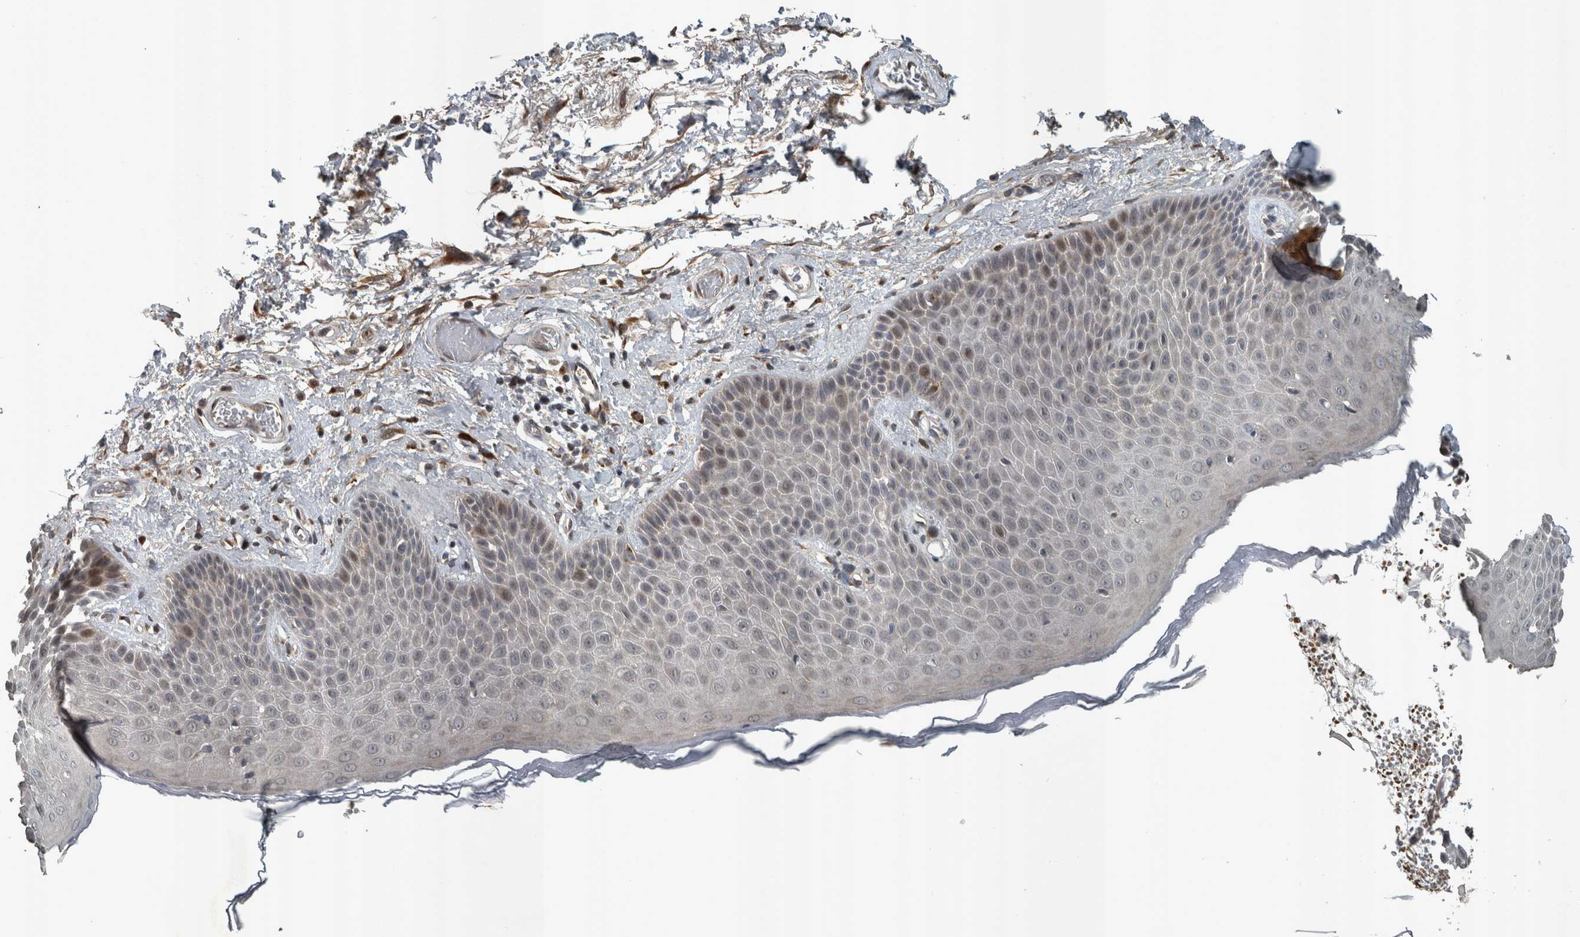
{"staining": {"intensity": "weak", "quantity": "<25%", "location": "cytoplasmic/membranous,nuclear"}, "tissue": "skin", "cell_type": "Epidermal cells", "image_type": "normal", "snomed": [{"axis": "morphology", "description": "Normal tissue, NOS"}, {"axis": "topography", "description": "Anal"}], "caption": "A high-resolution image shows immunohistochemistry staining of normal skin, which shows no significant staining in epidermal cells.", "gene": "ZNF345", "patient": {"sex": "male", "age": 74}}